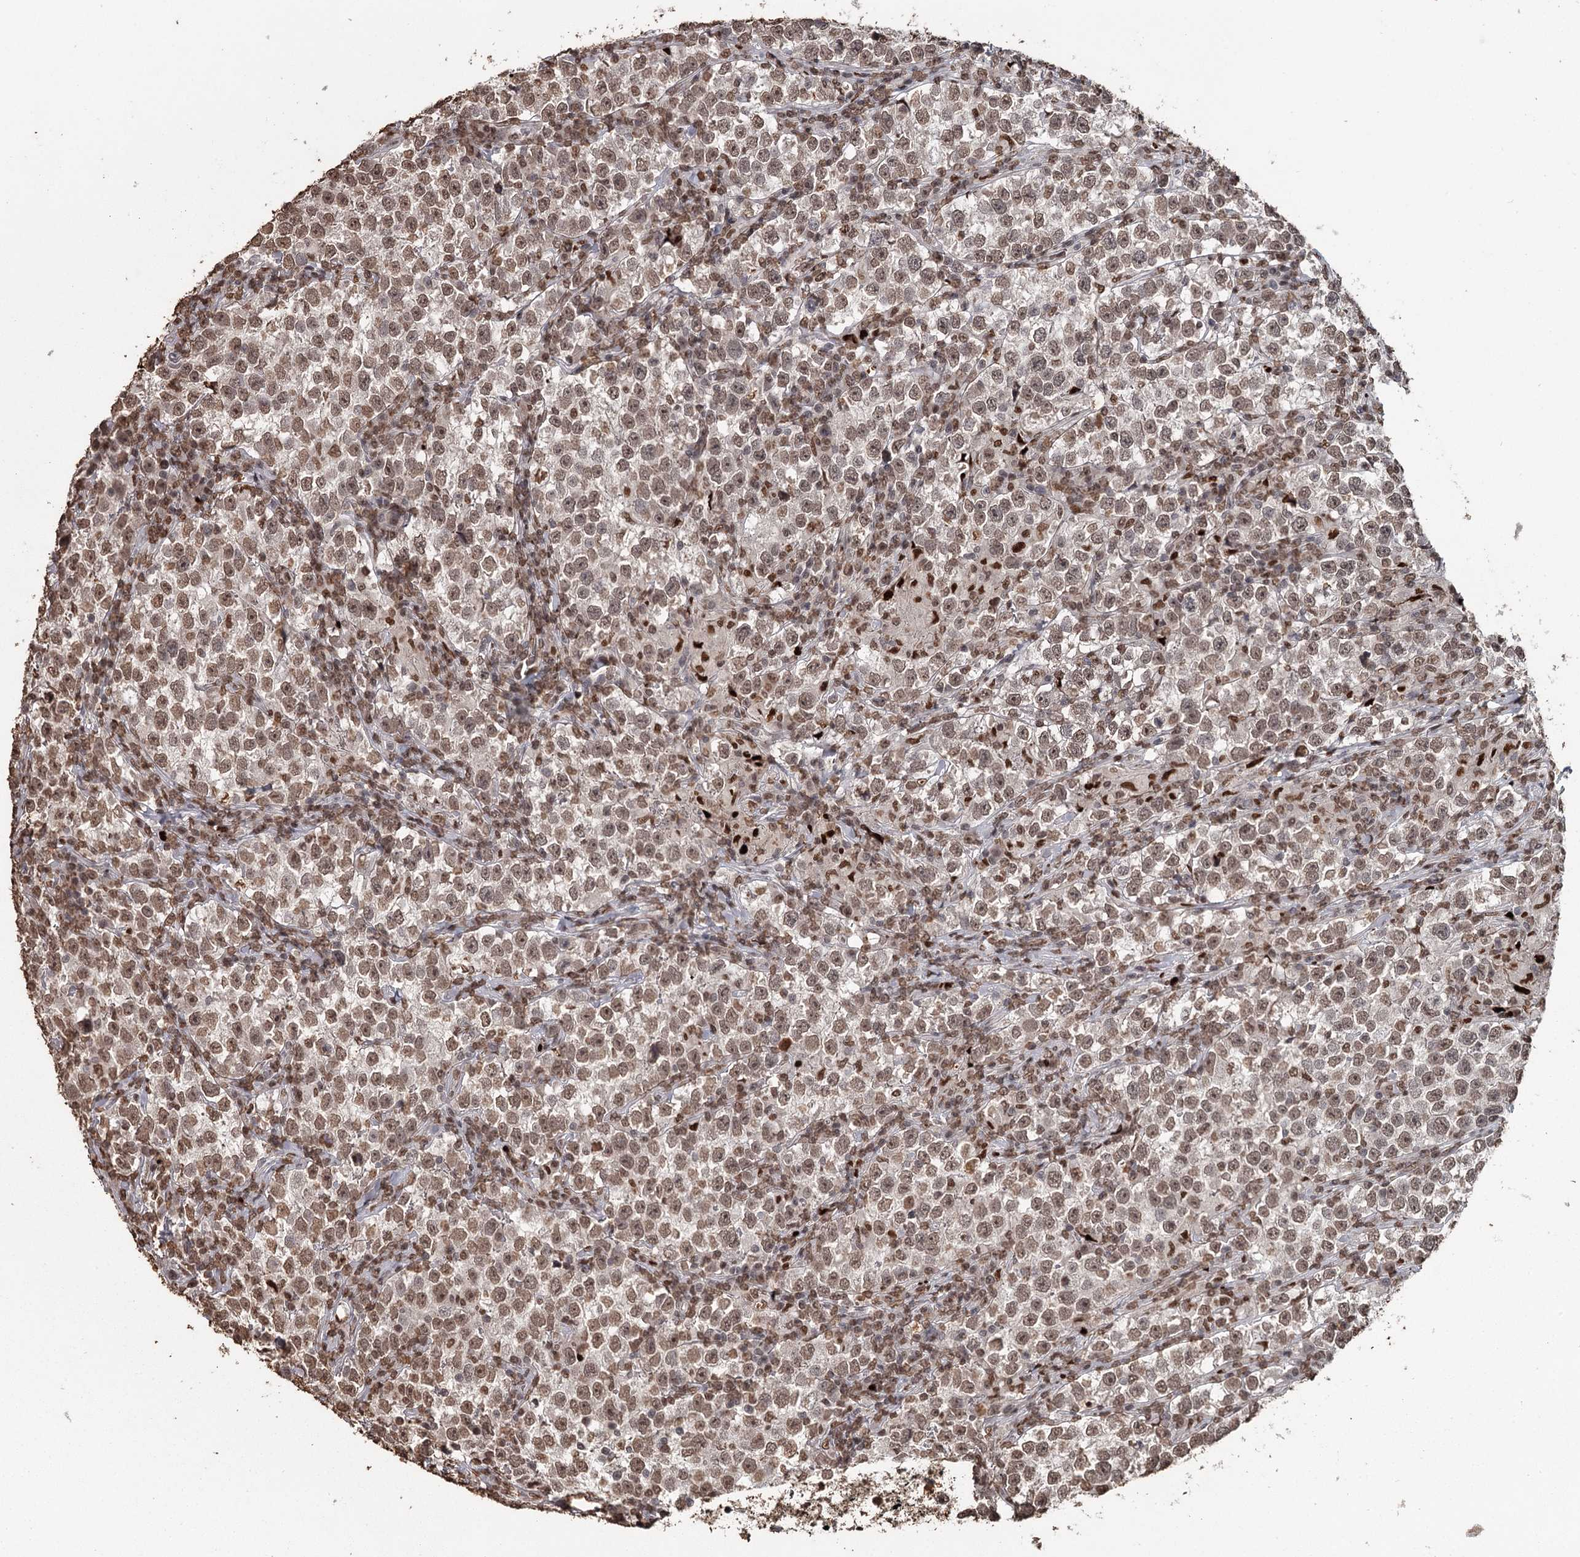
{"staining": {"intensity": "moderate", "quantity": ">75%", "location": "nuclear"}, "tissue": "testis cancer", "cell_type": "Tumor cells", "image_type": "cancer", "snomed": [{"axis": "morphology", "description": "Normal tissue, NOS"}, {"axis": "morphology", "description": "Seminoma, NOS"}, {"axis": "topography", "description": "Testis"}], "caption": "About >75% of tumor cells in human testis seminoma reveal moderate nuclear protein staining as visualized by brown immunohistochemical staining.", "gene": "THYN1", "patient": {"sex": "male", "age": 43}}